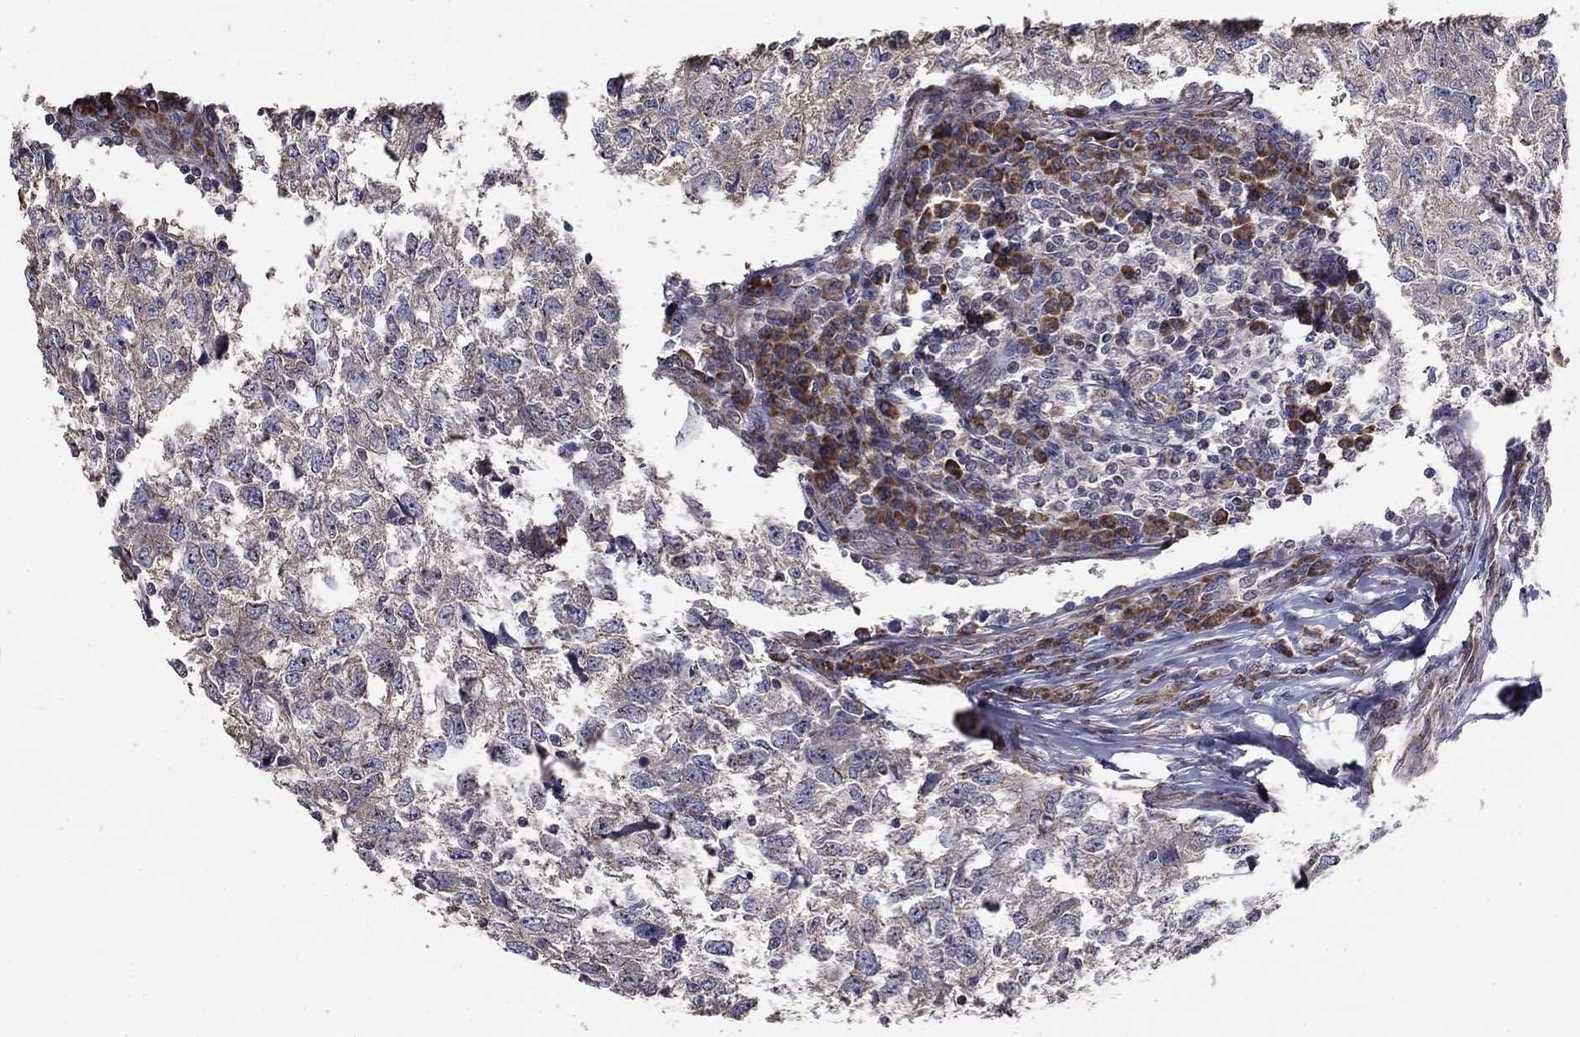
{"staining": {"intensity": "negative", "quantity": "none", "location": "none"}, "tissue": "breast cancer", "cell_type": "Tumor cells", "image_type": "cancer", "snomed": [{"axis": "morphology", "description": "Duct carcinoma"}, {"axis": "topography", "description": "Breast"}], "caption": "Protein analysis of breast cancer shows no significant positivity in tumor cells.", "gene": "NKIRAS1", "patient": {"sex": "female", "age": 30}}